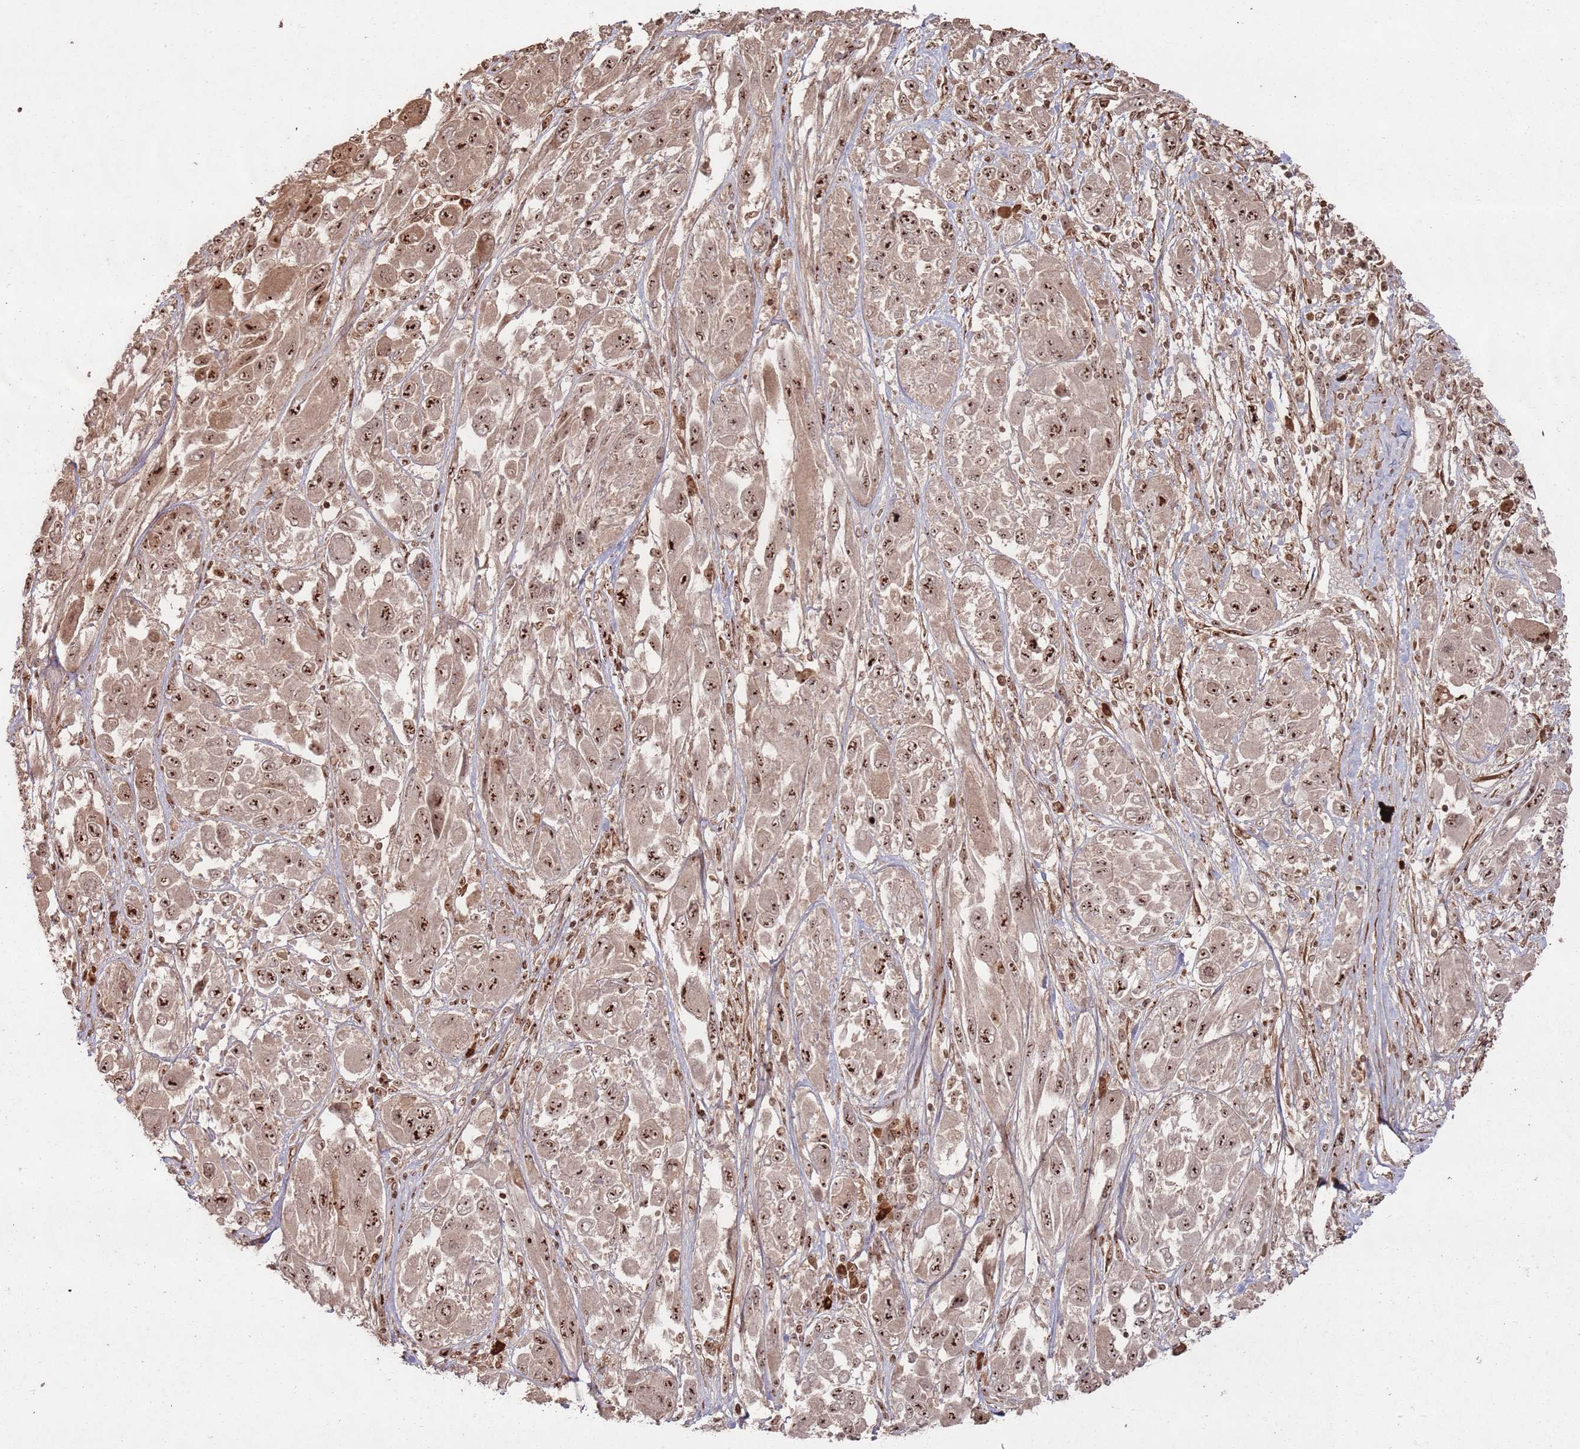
{"staining": {"intensity": "strong", "quantity": ">75%", "location": "nuclear"}, "tissue": "melanoma", "cell_type": "Tumor cells", "image_type": "cancer", "snomed": [{"axis": "morphology", "description": "Malignant melanoma, NOS"}, {"axis": "topography", "description": "Skin"}], "caption": "Malignant melanoma stained with DAB (3,3'-diaminobenzidine) immunohistochemistry (IHC) shows high levels of strong nuclear positivity in approximately >75% of tumor cells.", "gene": "UTP11", "patient": {"sex": "female", "age": 91}}